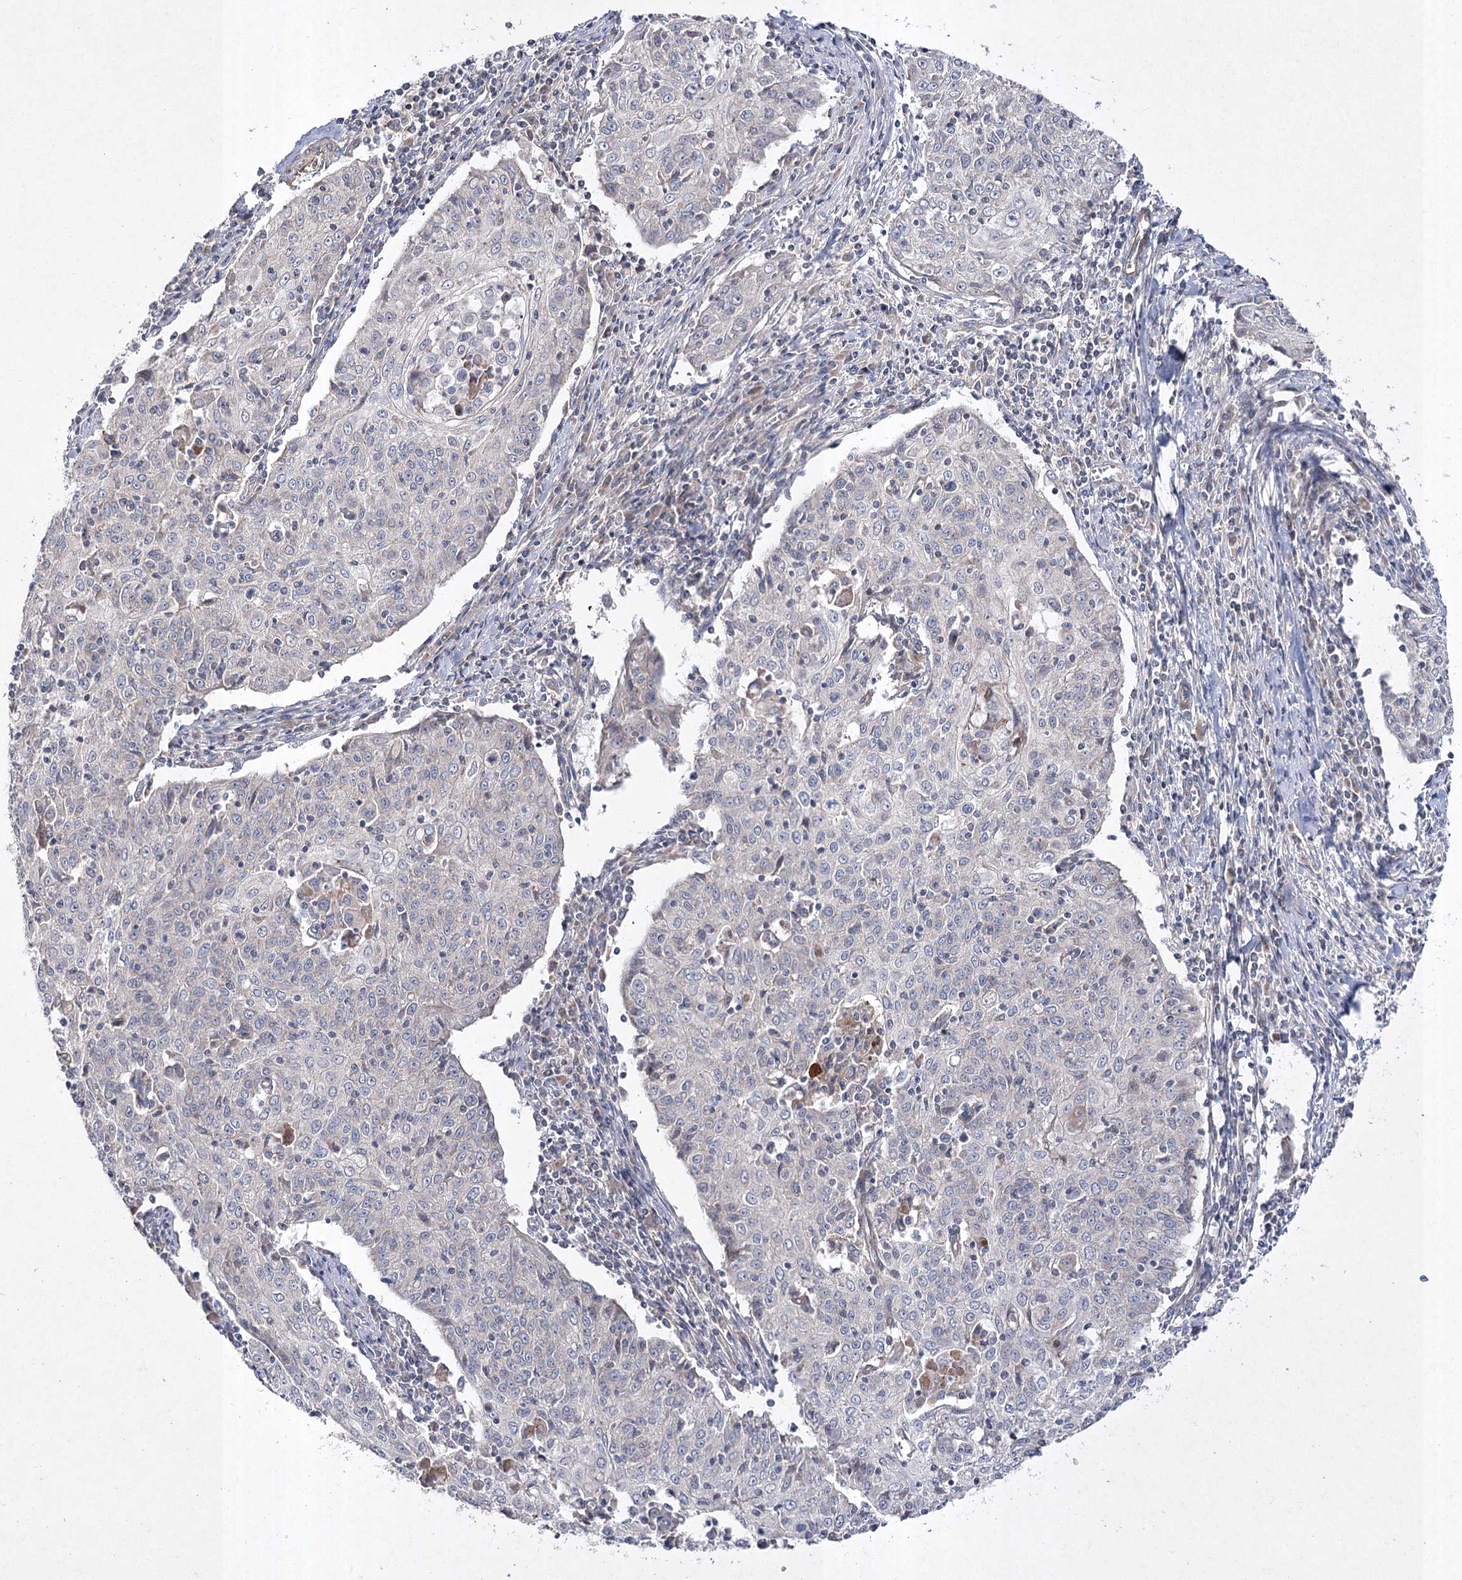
{"staining": {"intensity": "negative", "quantity": "none", "location": "none"}, "tissue": "cervical cancer", "cell_type": "Tumor cells", "image_type": "cancer", "snomed": [{"axis": "morphology", "description": "Squamous cell carcinoma, NOS"}, {"axis": "topography", "description": "Cervix"}], "caption": "Tumor cells are negative for brown protein staining in cervical squamous cell carcinoma.", "gene": "FANCL", "patient": {"sex": "female", "age": 48}}